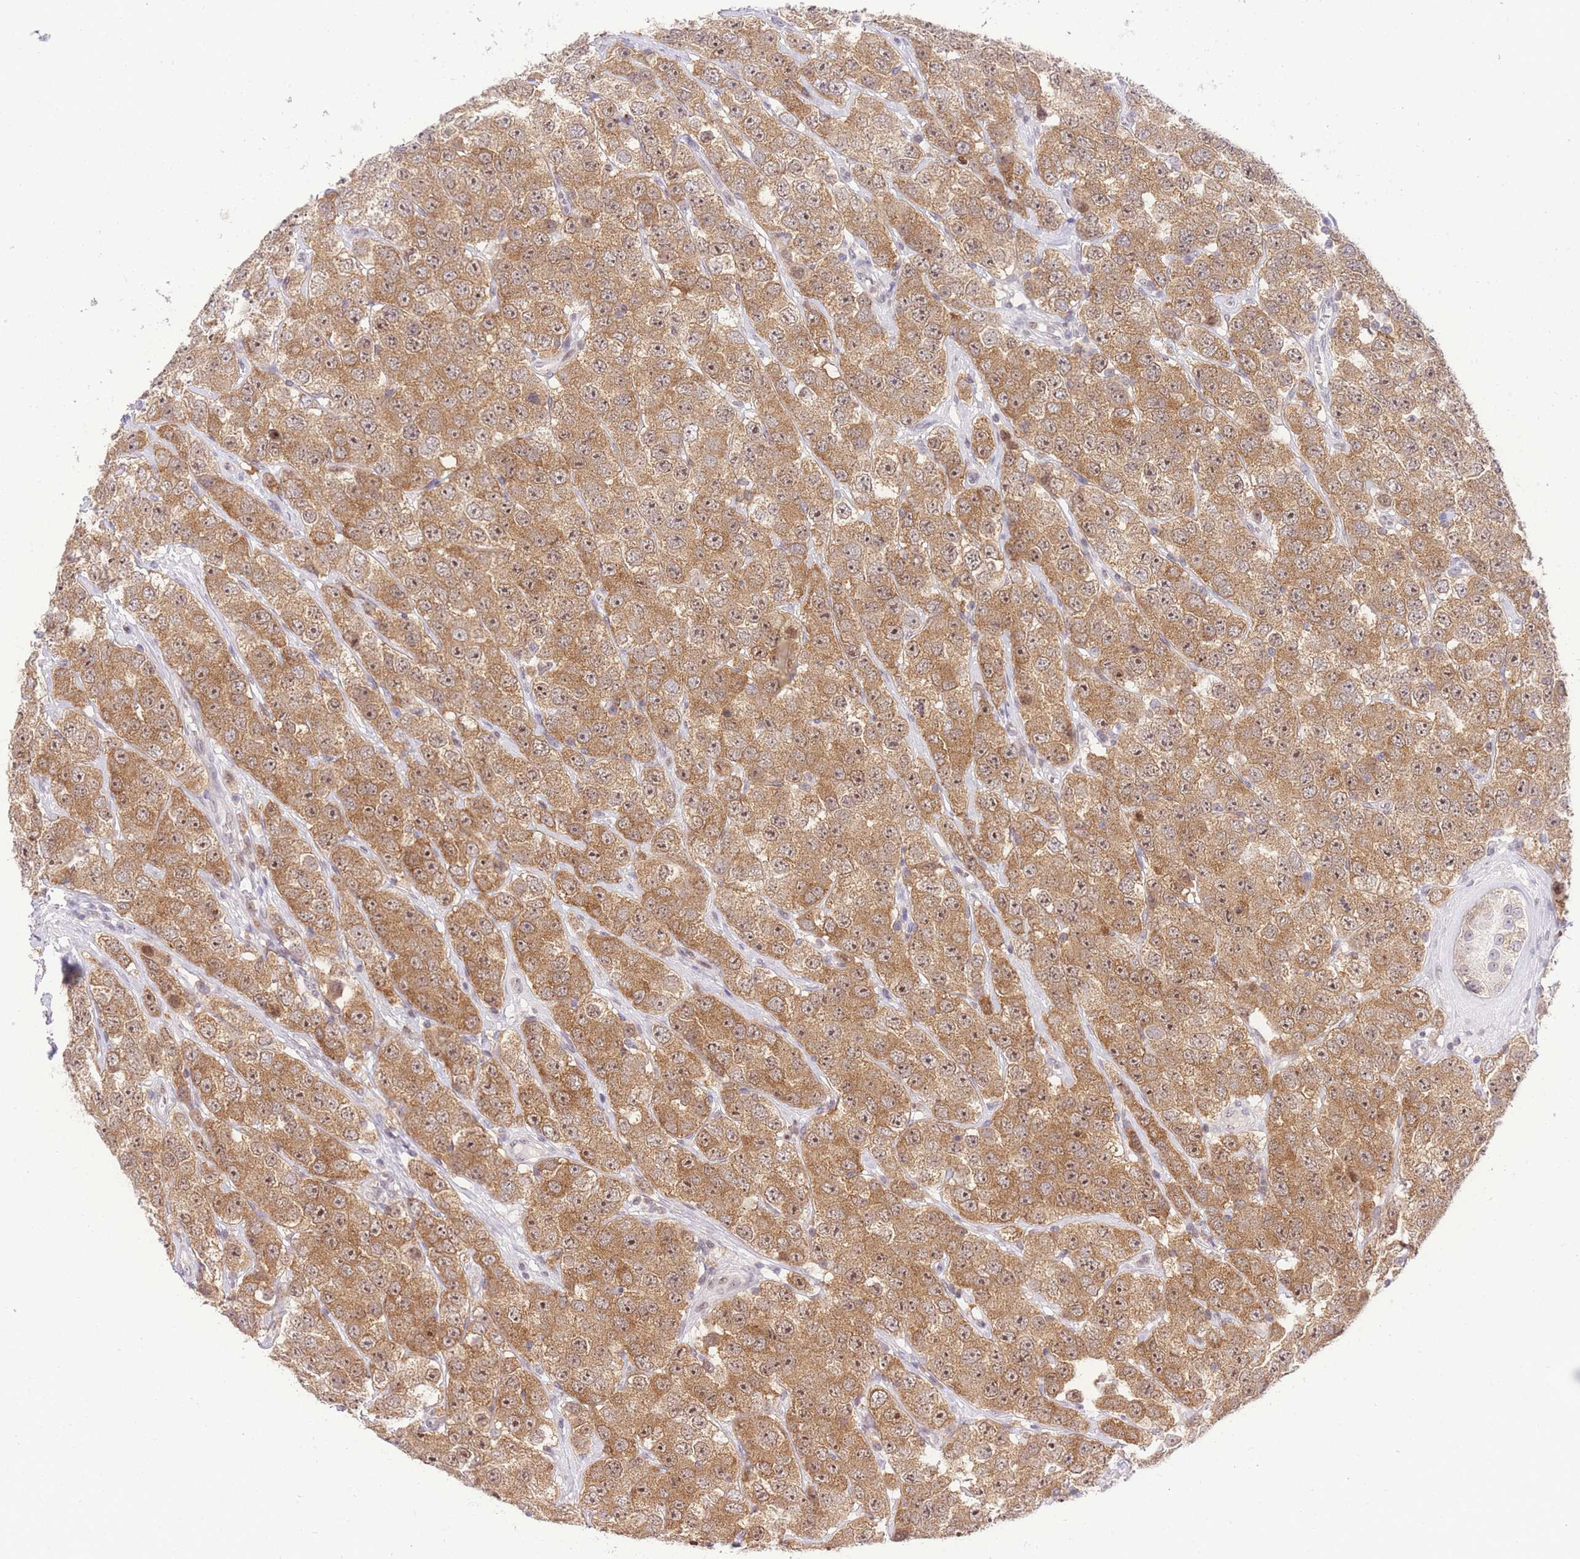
{"staining": {"intensity": "moderate", "quantity": ">75%", "location": "cytoplasmic/membranous"}, "tissue": "testis cancer", "cell_type": "Tumor cells", "image_type": "cancer", "snomed": [{"axis": "morphology", "description": "Seminoma, NOS"}, {"axis": "topography", "description": "Testis"}], "caption": "This is an image of immunohistochemistry (IHC) staining of seminoma (testis), which shows moderate staining in the cytoplasmic/membranous of tumor cells.", "gene": "STK39", "patient": {"sex": "male", "age": 28}}